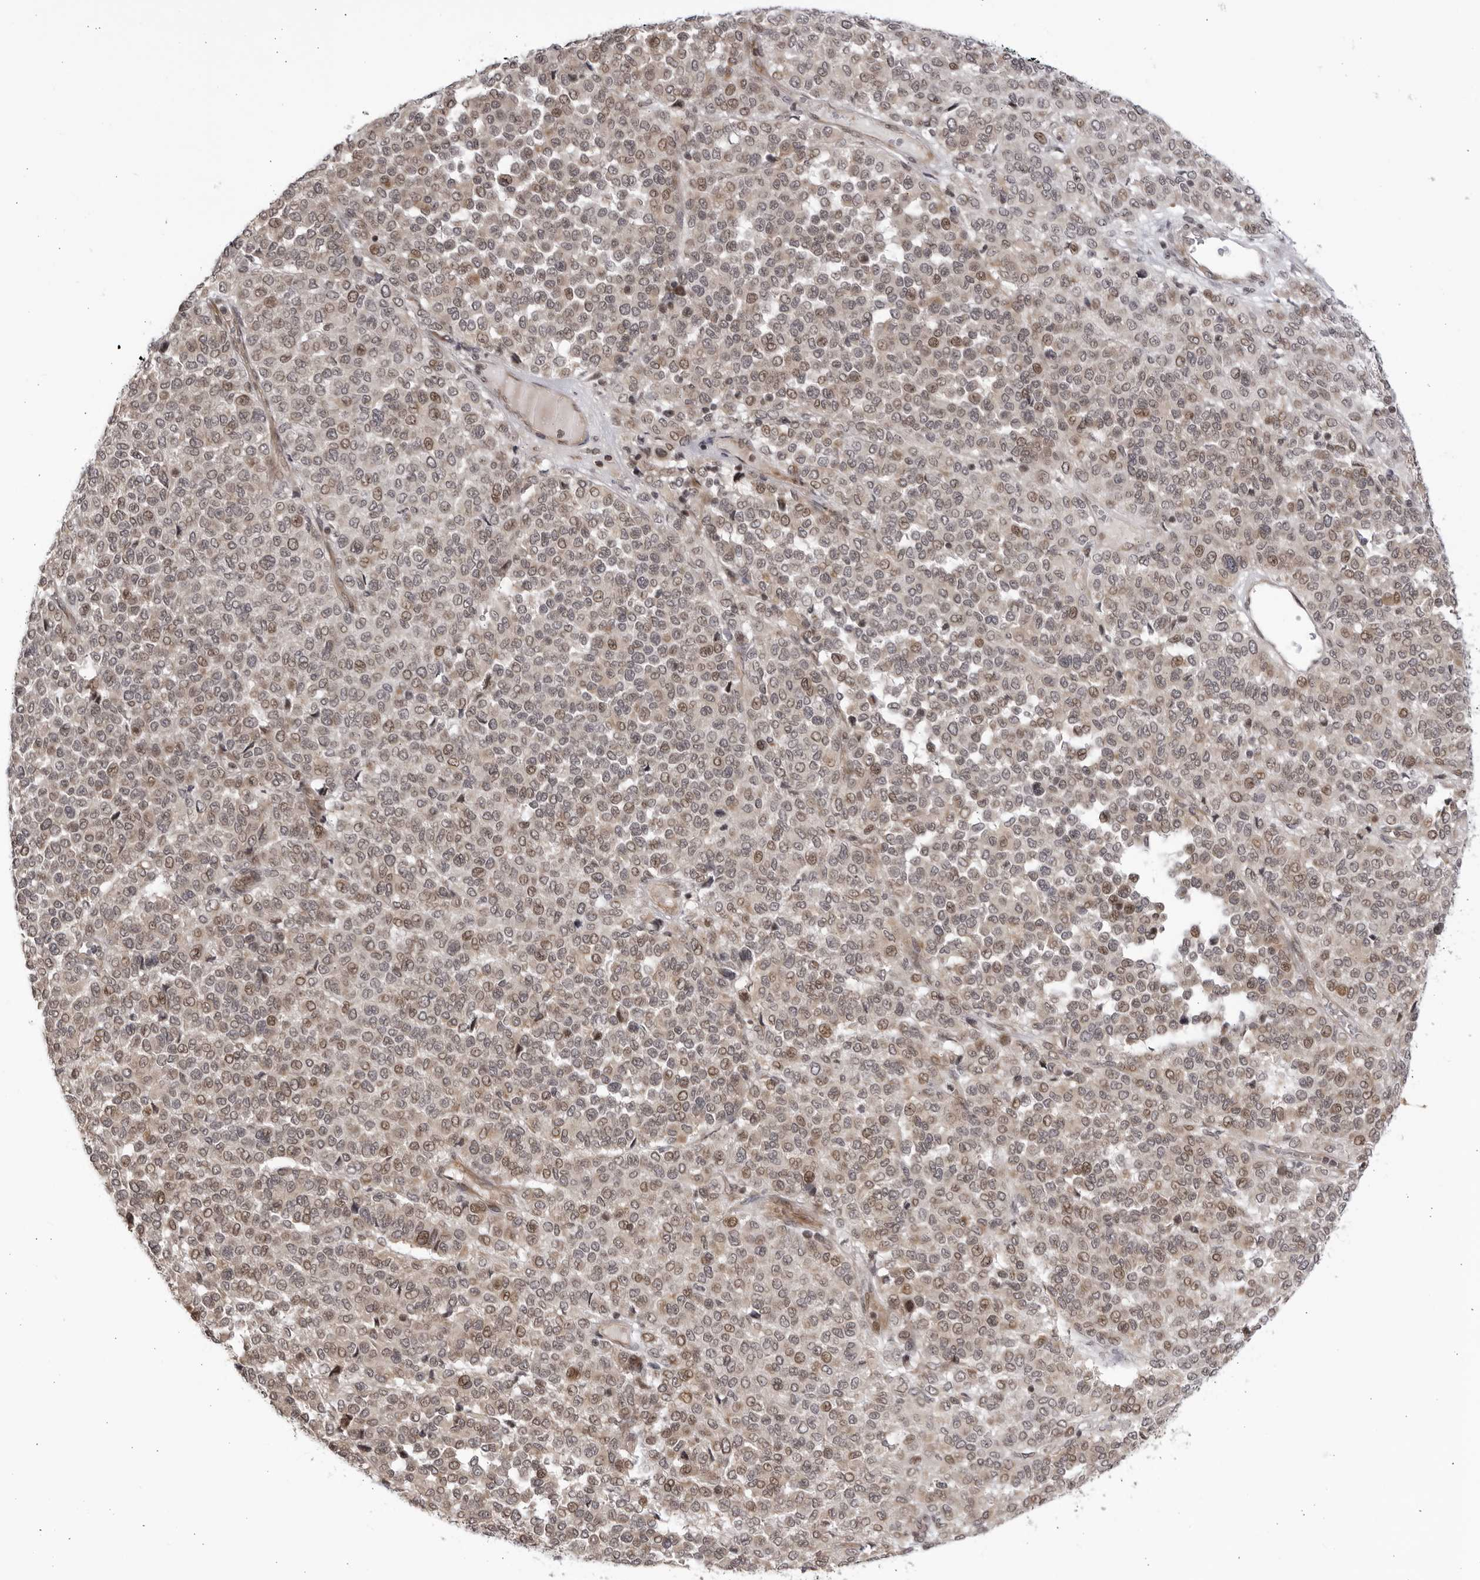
{"staining": {"intensity": "moderate", "quantity": ">75%", "location": "nuclear"}, "tissue": "melanoma", "cell_type": "Tumor cells", "image_type": "cancer", "snomed": [{"axis": "morphology", "description": "Malignant melanoma, Metastatic site"}, {"axis": "topography", "description": "Pancreas"}], "caption": "Tumor cells show moderate nuclear expression in about >75% of cells in malignant melanoma (metastatic site).", "gene": "CNBD1", "patient": {"sex": "female", "age": 30}}